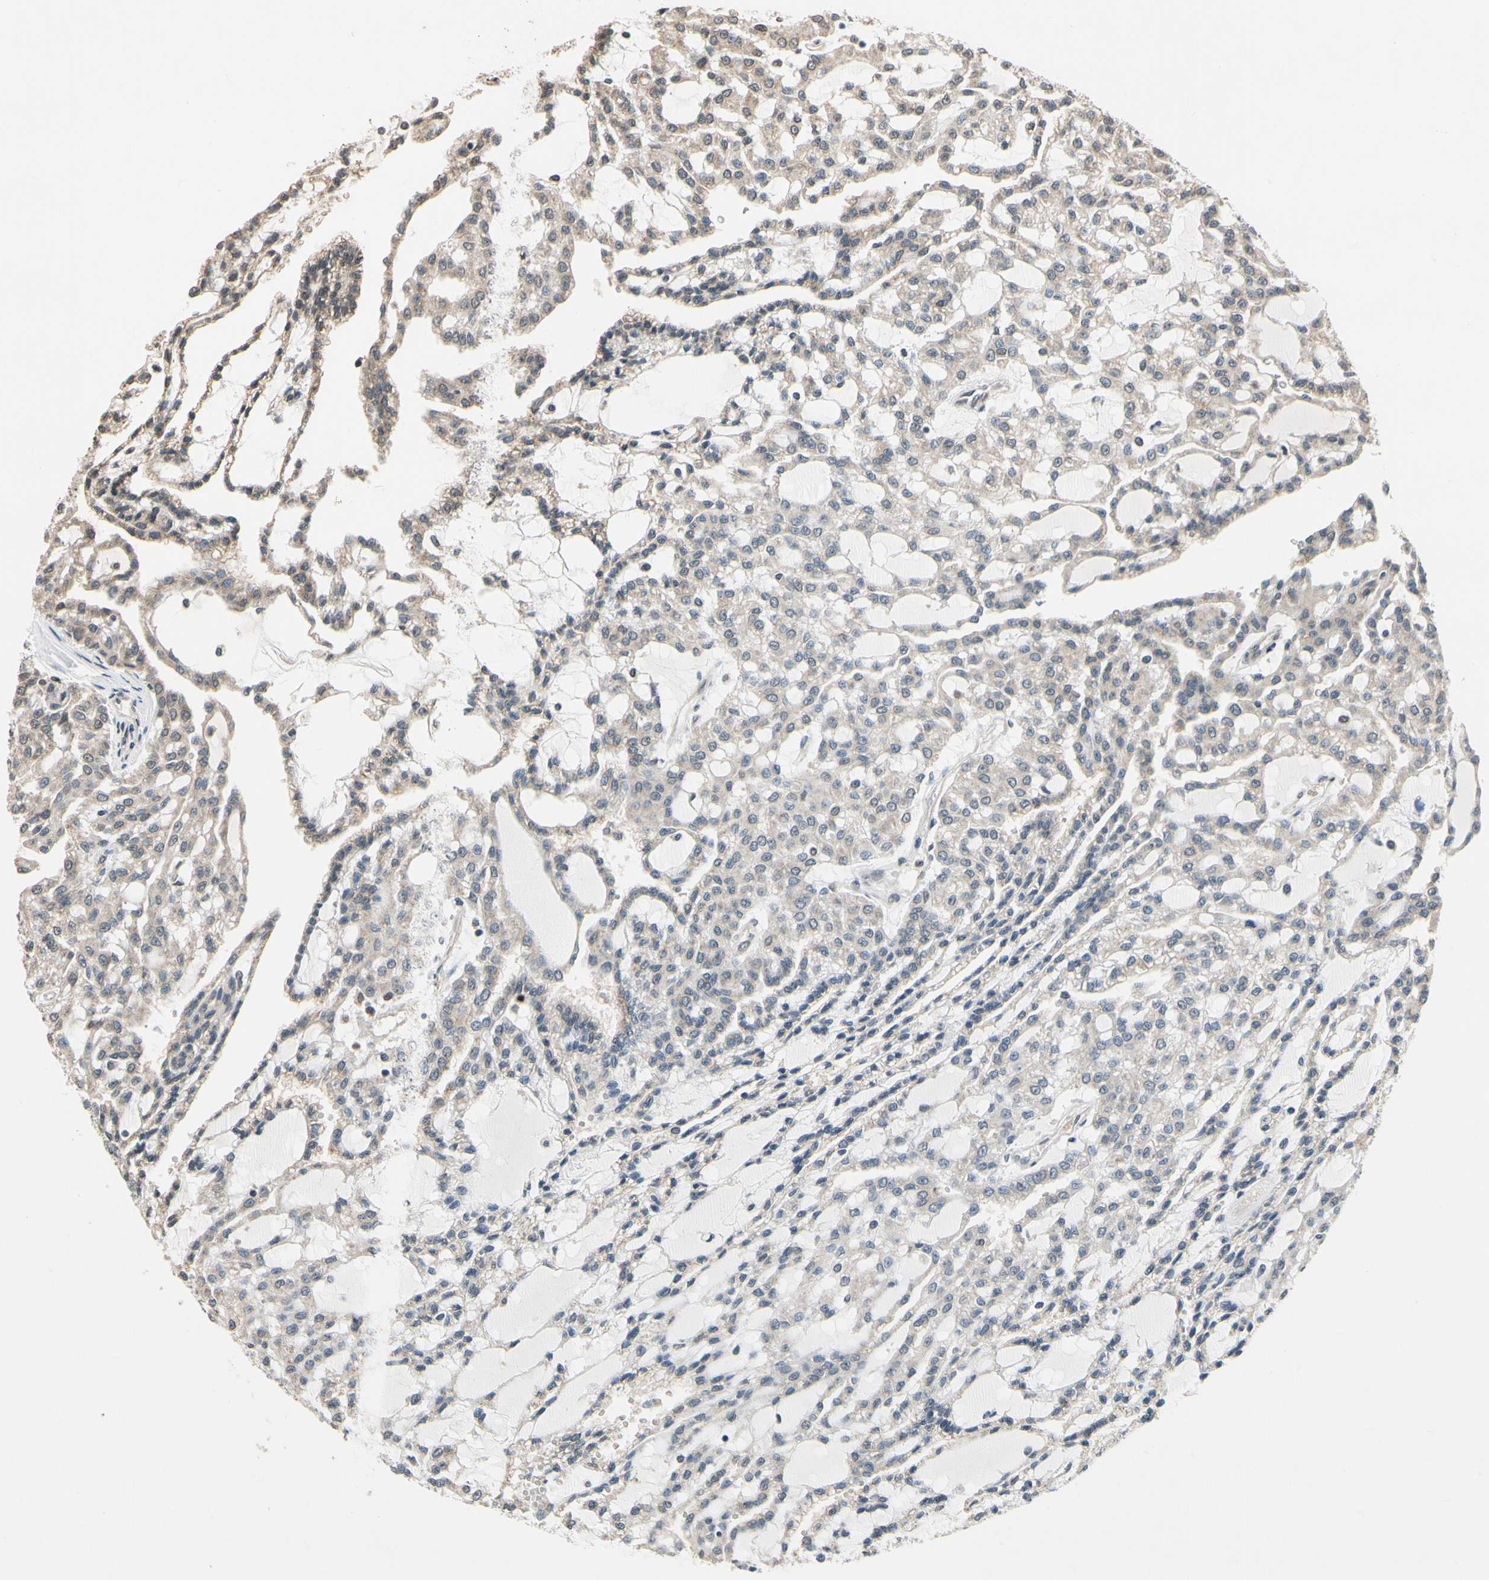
{"staining": {"intensity": "weak", "quantity": ">75%", "location": "cytoplasmic/membranous"}, "tissue": "renal cancer", "cell_type": "Tumor cells", "image_type": "cancer", "snomed": [{"axis": "morphology", "description": "Adenocarcinoma, NOS"}, {"axis": "topography", "description": "Kidney"}], "caption": "Renal cancer stained with a protein marker demonstrates weak staining in tumor cells.", "gene": "GCLC", "patient": {"sex": "male", "age": 63}}